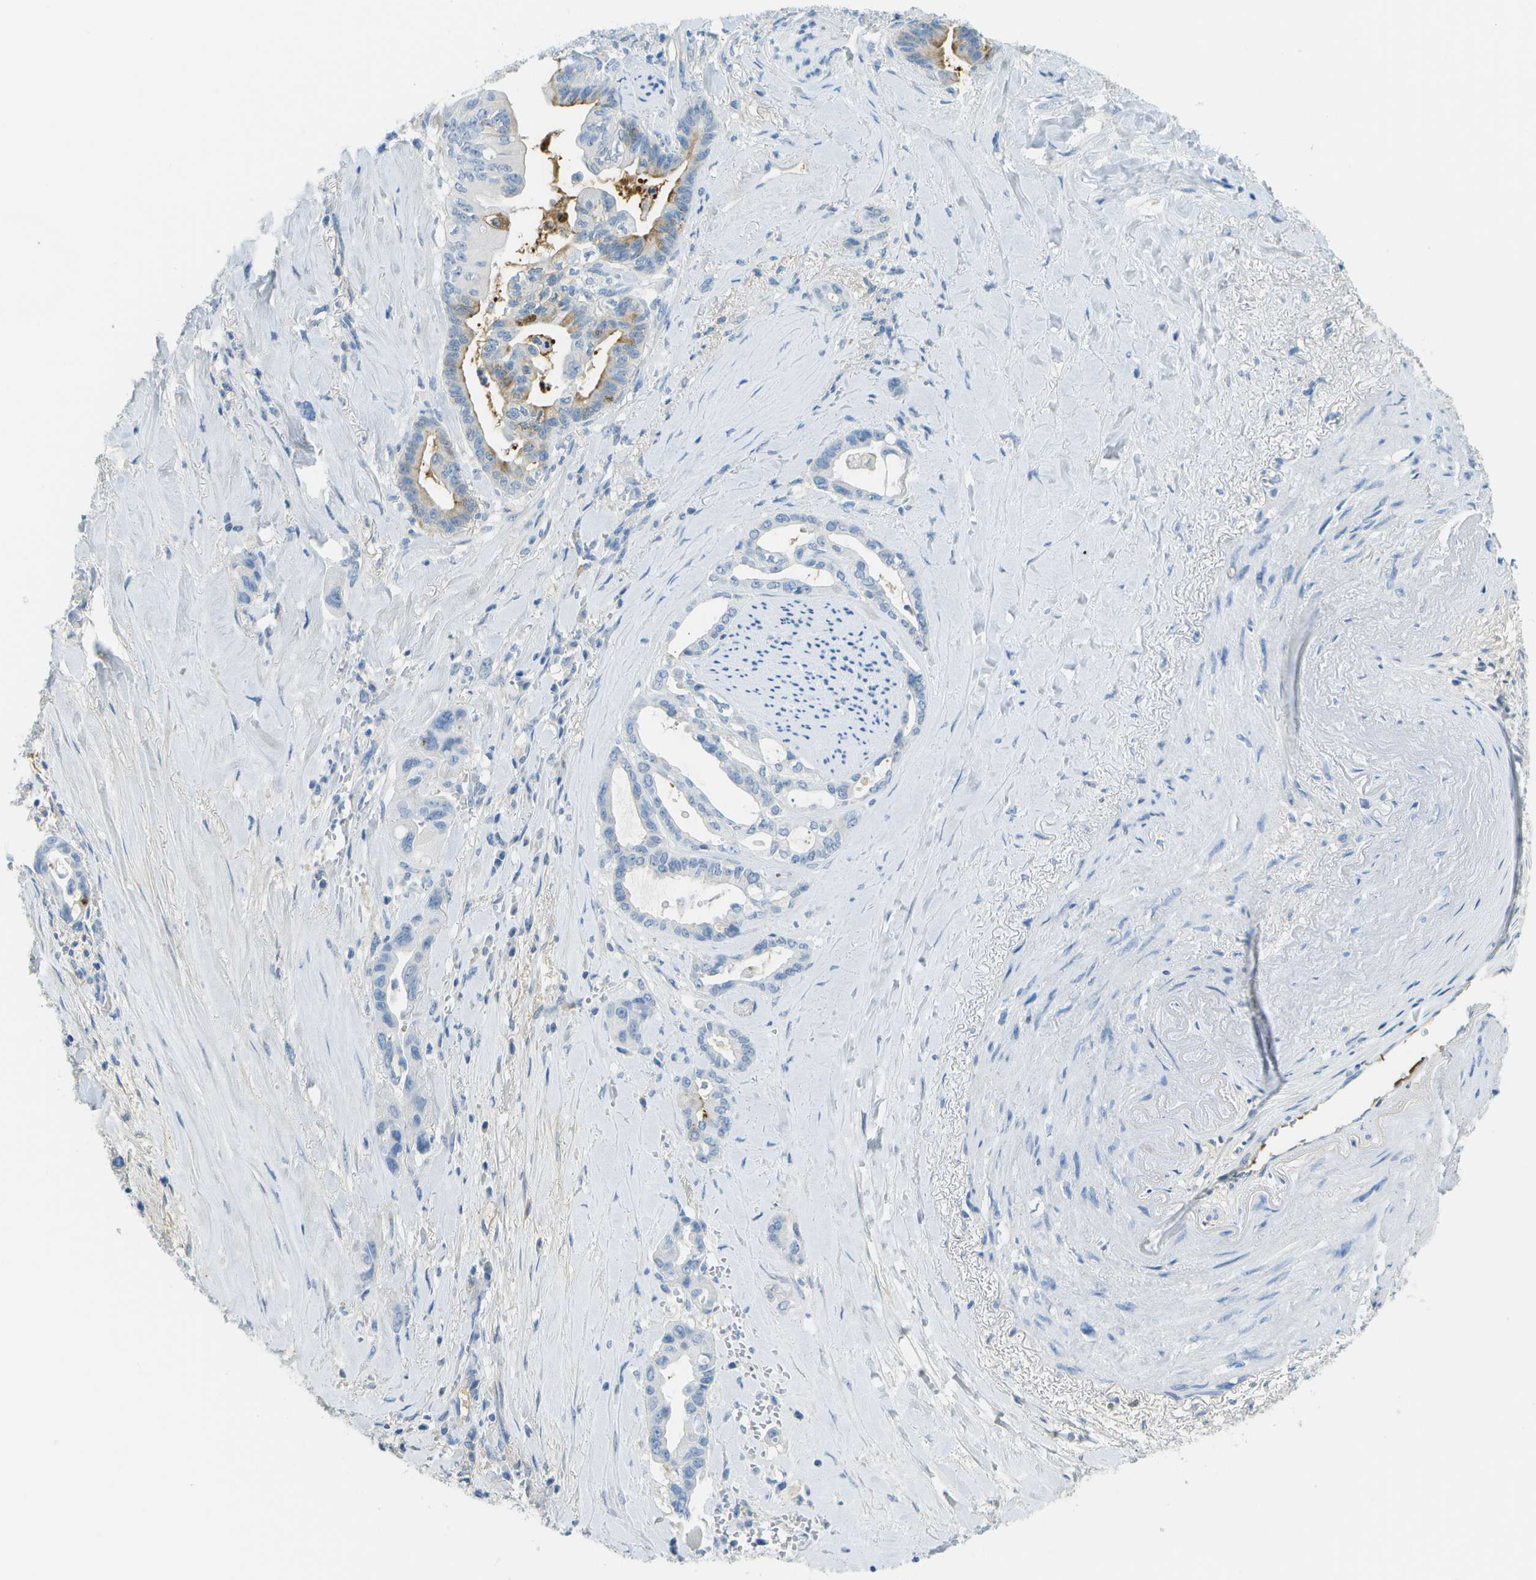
{"staining": {"intensity": "negative", "quantity": "none", "location": "none"}, "tissue": "pancreatic cancer", "cell_type": "Tumor cells", "image_type": "cancer", "snomed": [{"axis": "morphology", "description": "Adenocarcinoma, NOS"}, {"axis": "topography", "description": "Pancreas"}], "caption": "A high-resolution histopathology image shows immunohistochemistry staining of pancreatic adenocarcinoma, which displays no significant expression in tumor cells. The staining is performed using DAB brown chromogen with nuclei counter-stained in using hematoxylin.", "gene": "C1S", "patient": {"sex": "male", "age": 70}}